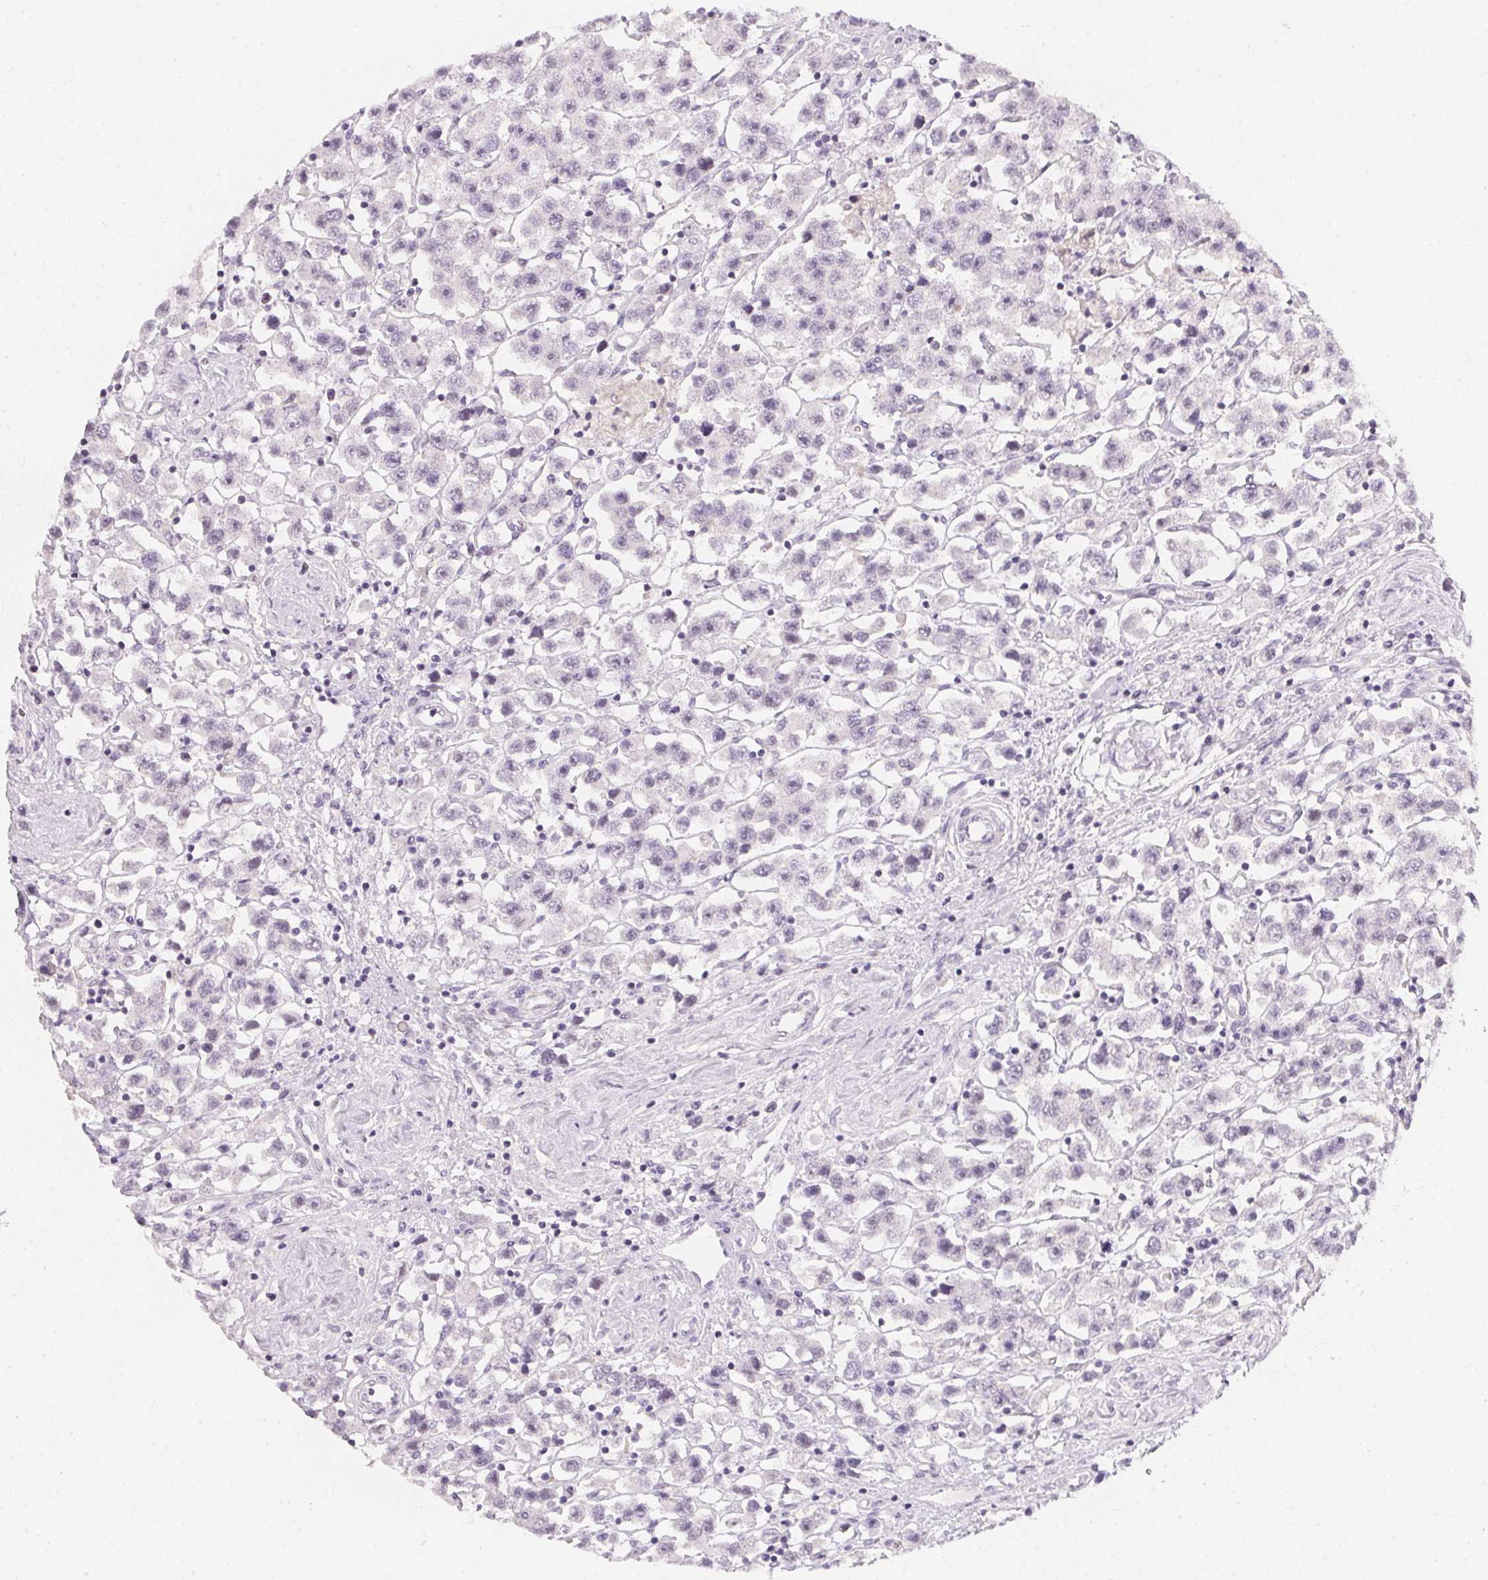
{"staining": {"intensity": "negative", "quantity": "none", "location": "none"}, "tissue": "testis cancer", "cell_type": "Tumor cells", "image_type": "cancer", "snomed": [{"axis": "morphology", "description": "Seminoma, NOS"}, {"axis": "topography", "description": "Testis"}], "caption": "DAB immunohistochemical staining of testis seminoma exhibits no significant staining in tumor cells.", "gene": "CFAP276", "patient": {"sex": "male", "age": 45}}